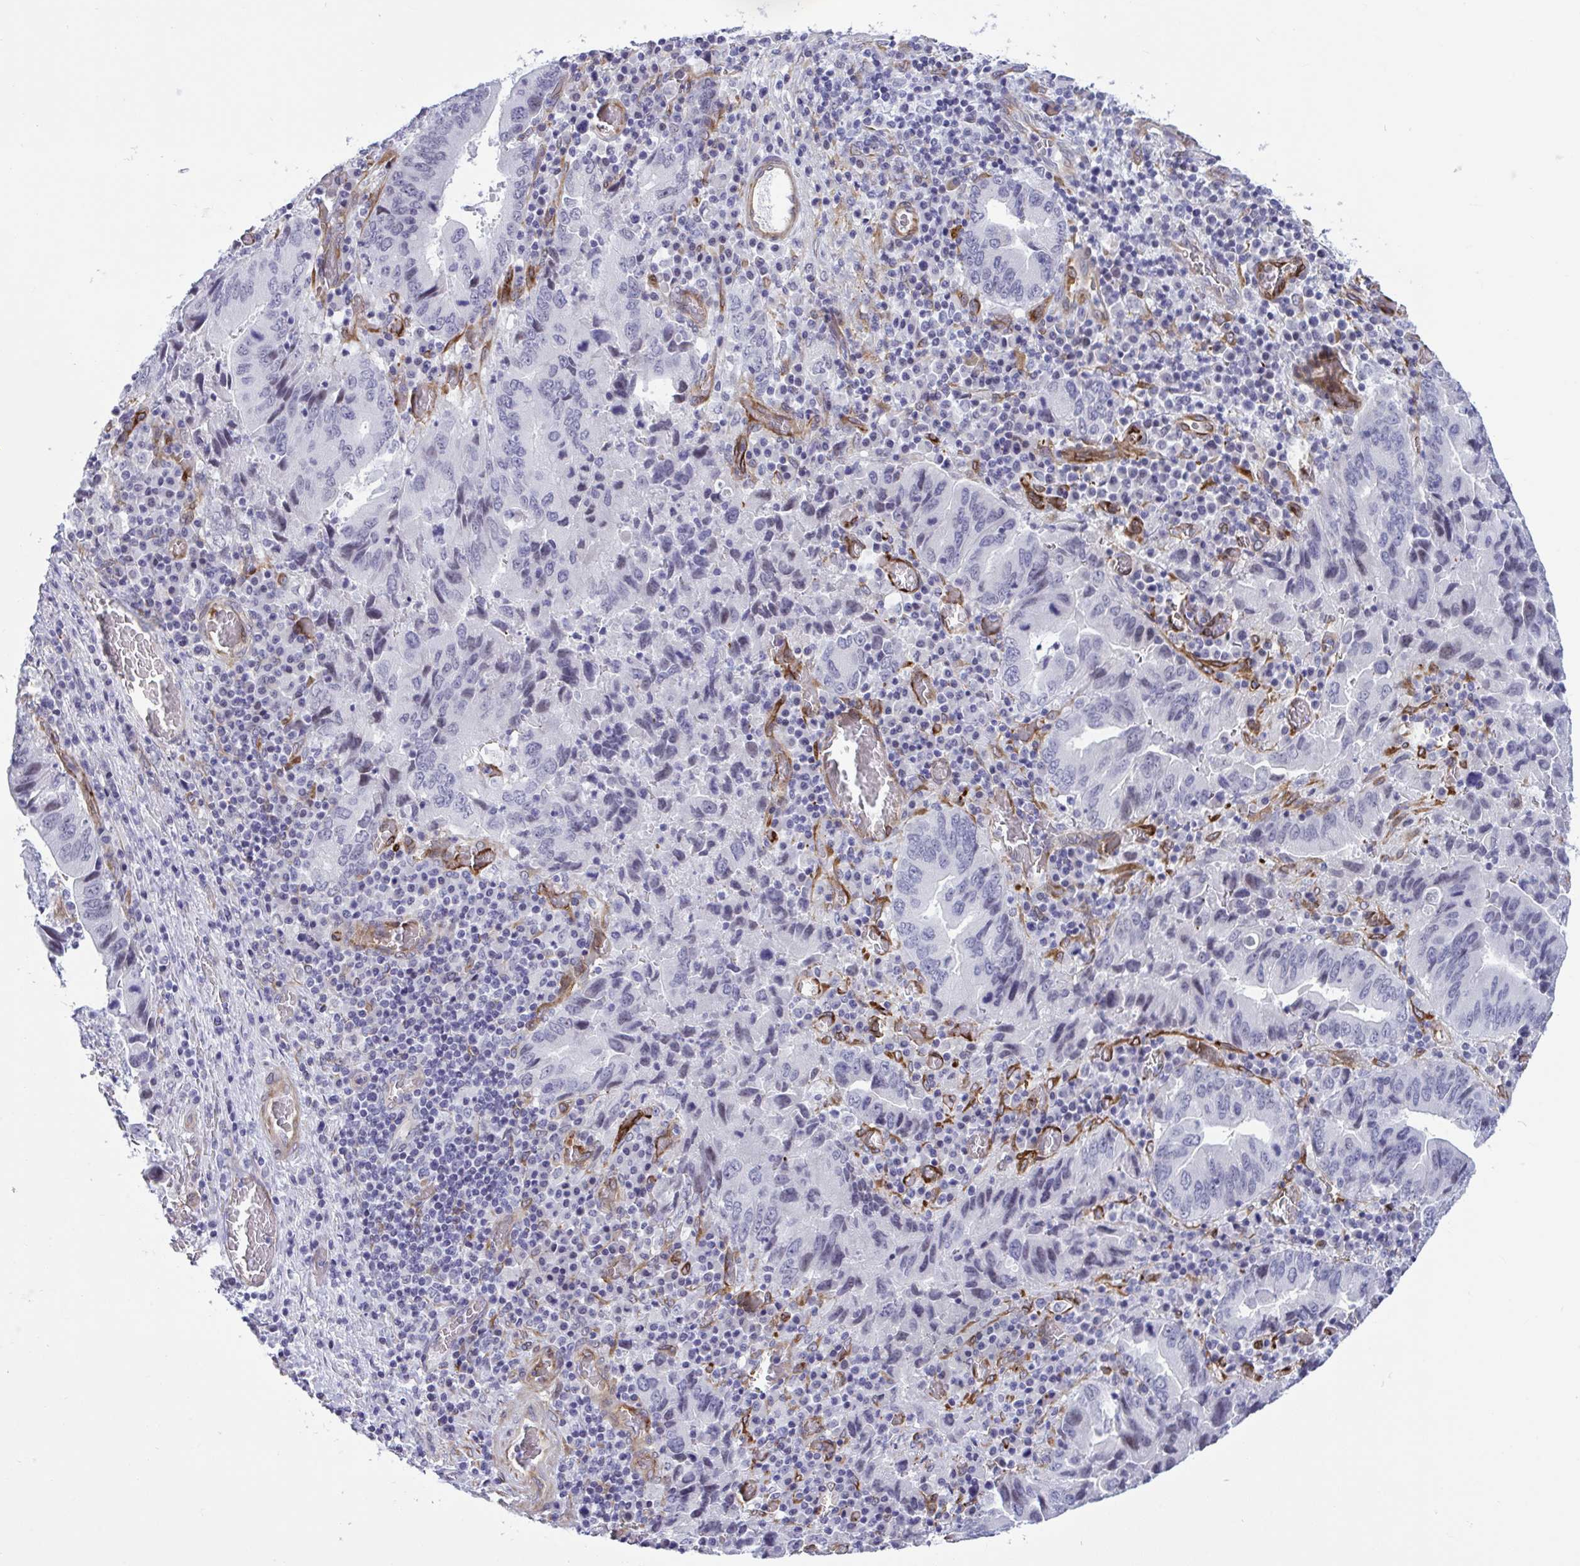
{"staining": {"intensity": "negative", "quantity": "none", "location": "none"}, "tissue": "stomach cancer", "cell_type": "Tumor cells", "image_type": "cancer", "snomed": [{"axis": "morphology", "description": "Adenocarcinoma, NOS"}, {"axis": "topography", "description": "Stomach, upper"}], "caption": "DAB immunohistochemical staining of stomach cancer shows no significant expression in tumor cells.", "gene": "EML1", "patient": {"sex": "male", "age": 74}}